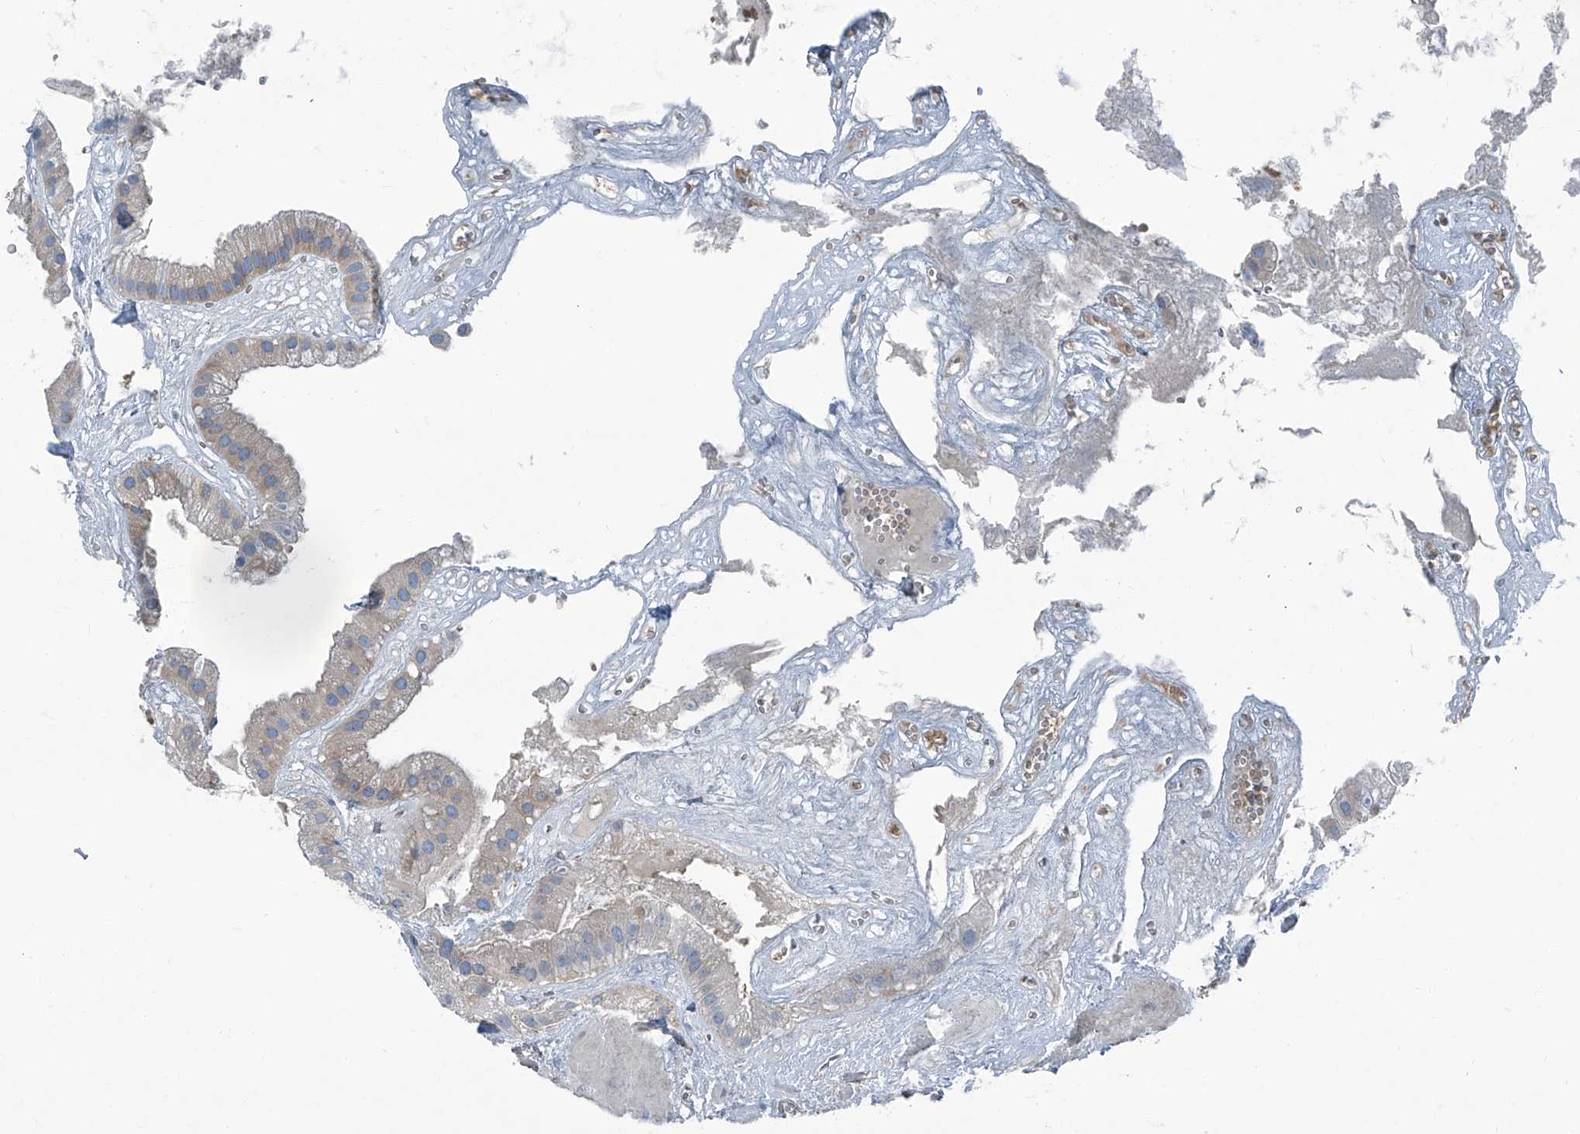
{"staining": {"intensity": "weak", "quantity": "25%-75%", "location": "cytoplasmic/membranous"}, "tissue": "gallbladder", "cell_type": "Glandular cells", "image_type": "normal", "snomed": [{"axis": "morphology", "description": "Normal tissue, NOS"}, {"axis": "topography", "description": "Gallbladder"}], "caption": "Protein expression analysis of benign gallbladder reveals weak cytoplasmic/membranous positivity in approximately 25%-75% of glandular cells. (DAB IHC with brightfield microscopy, high magnification).", "gene": "SEPTIN7", "patient": {"sex": "male", "age": 55}}